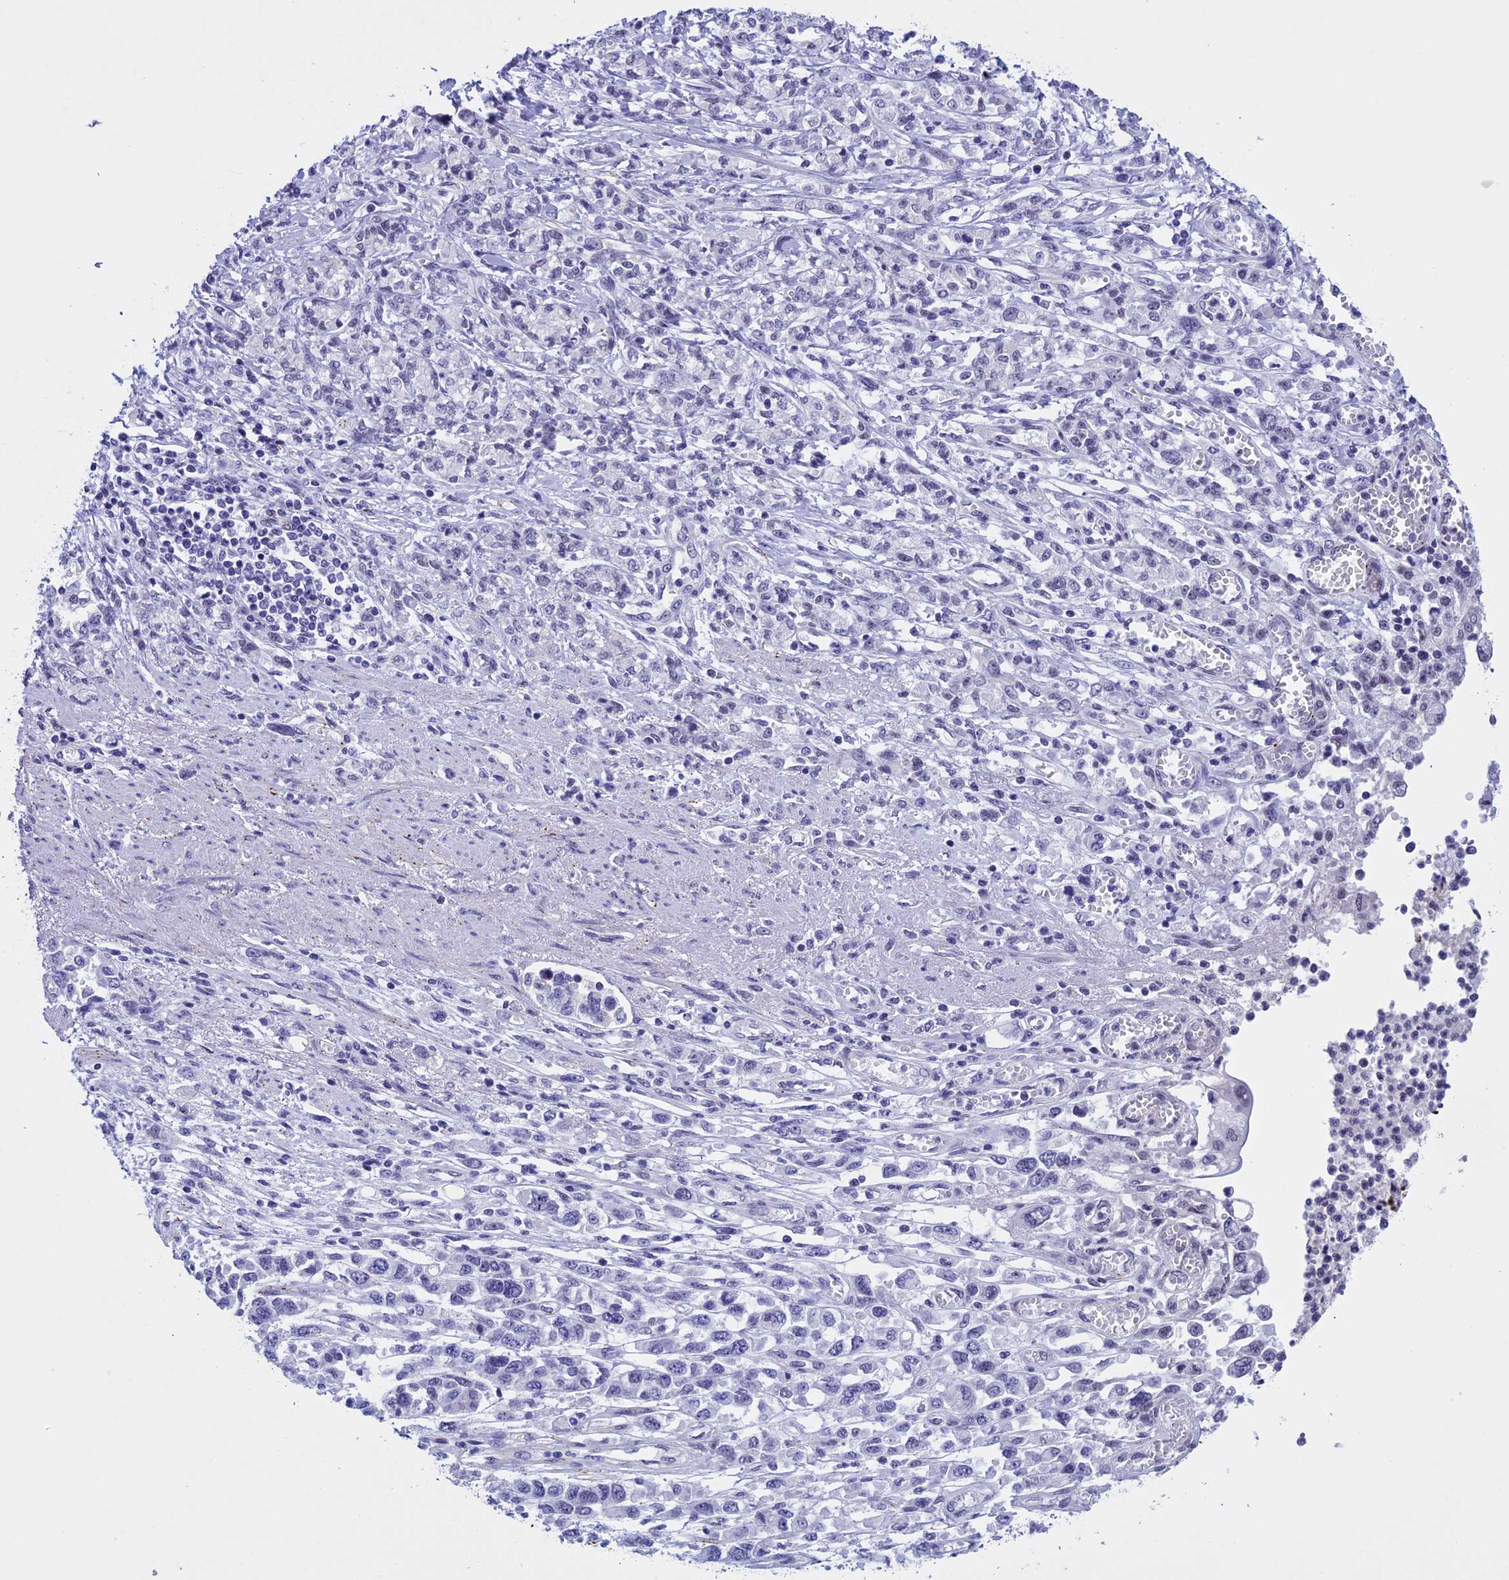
{"staining": {"intensity": "negative", "quantity": "none", "location": "none"}, "tissue": "stomach cancer", "cell_type": "Tumor cells", "image_type": "cancer", "snomed": [{"axis": "morphology", "description": "Adenocarcinoma, NOS"}, {"axis": "topography", "description": "Stomach"}], "caption": "This is an immunohistochemistry image of stomach cancer (adenocarcinoma). There is no staining in tumor cells.", "gene": "NIPBL", "patient": {"sex": "female", "age": 76}}